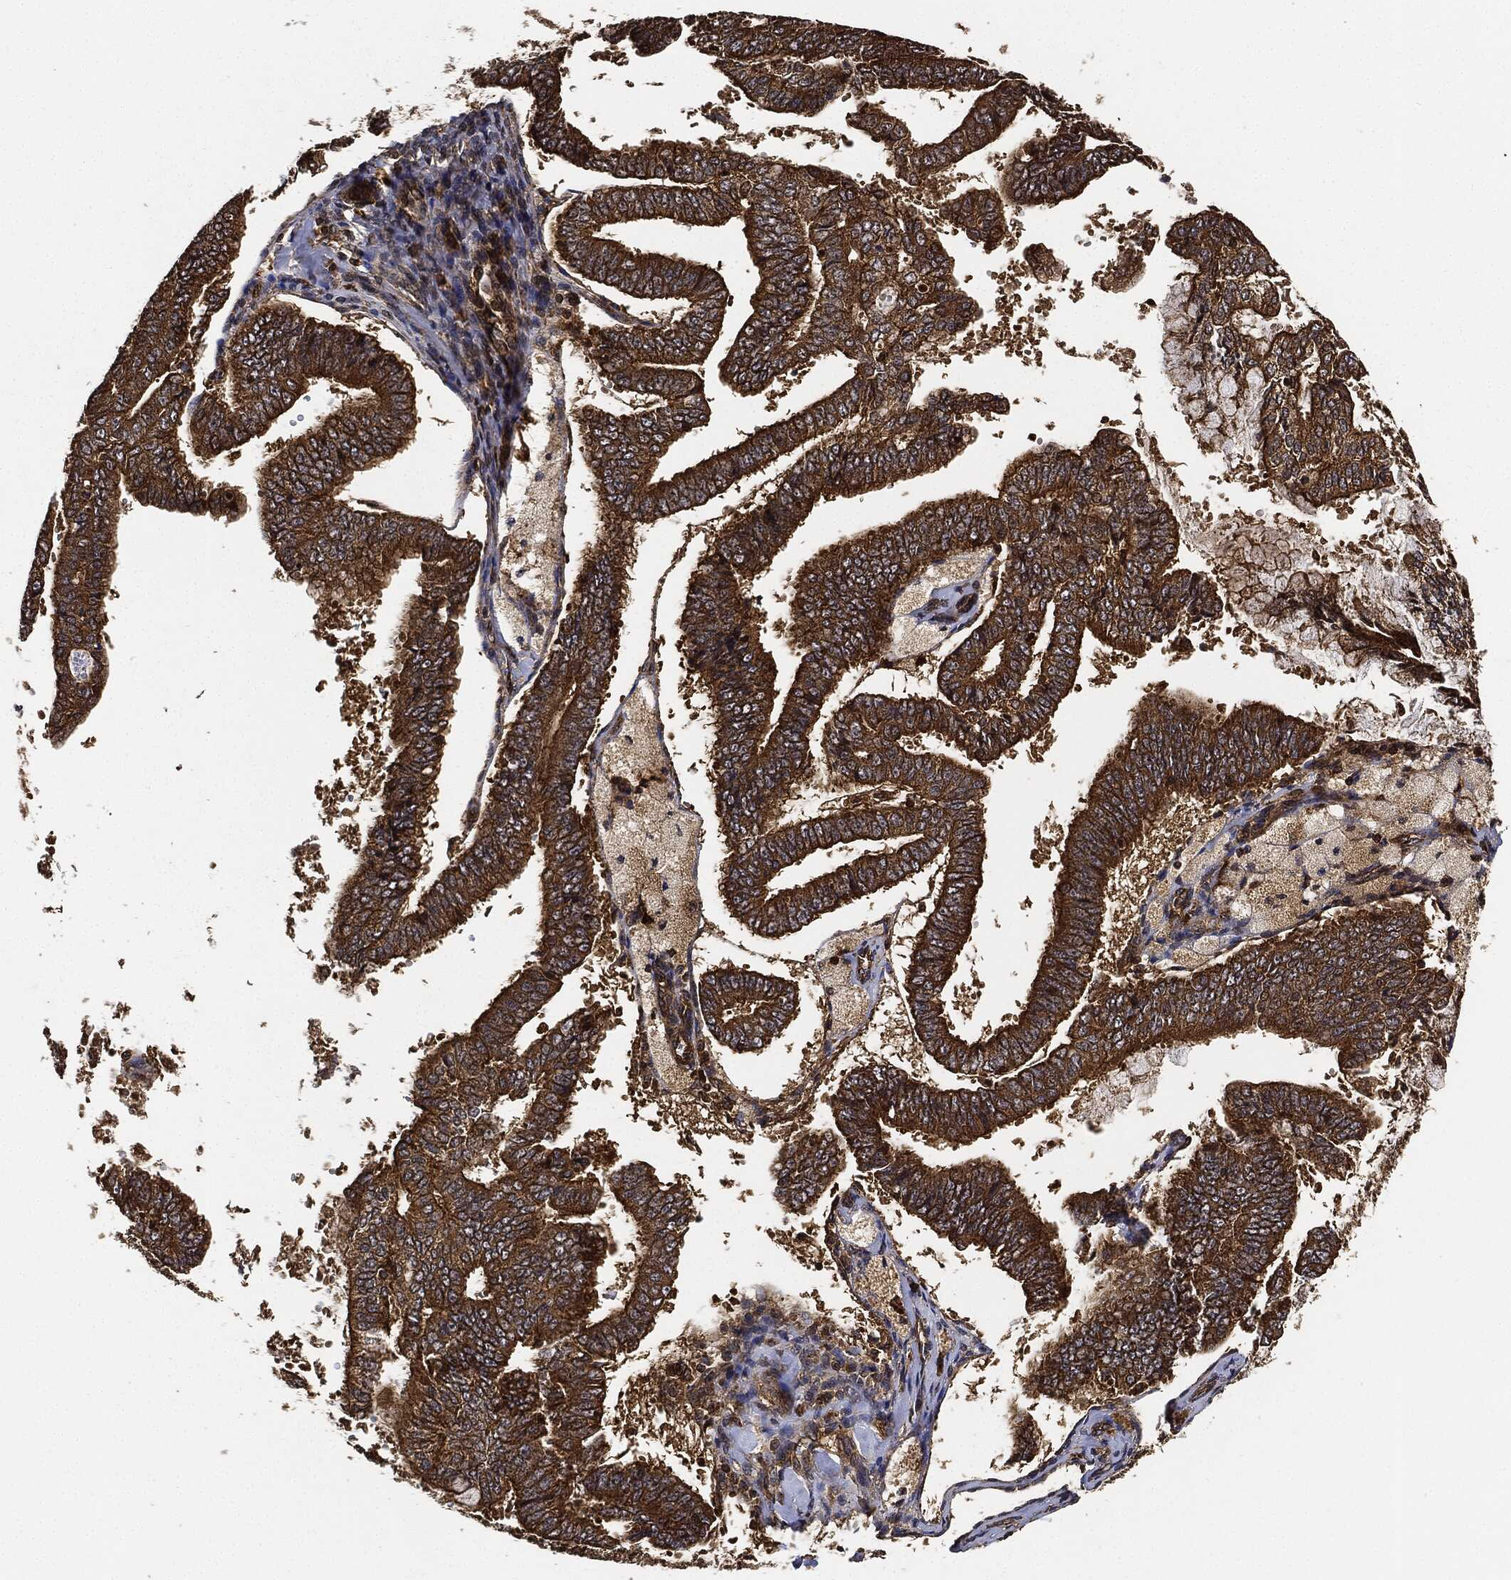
{"staining": {"intensity": "strong", "quantity": ">75%", "location": "cytoplasmic/membranous"}, "tissue": "endometrial cancer", "cell_type": "Tumor cells", "image_type": "cancer", "snomed": [{"axis": "morphology", "description": "Adenocarcinoma, NOS"}, {"axis": "topography", "description": "Endometrium"}], "caption": "Immunohistochemical staining of human endometrial cancer exhibits high levels of strong cytoplasmic/membranous protein positivity in about >75% of tumor cells. The staining was performed using DAB (3,3'-diaminobenzidine) to visualize the protein expression in brown, while the nuclei were stained in blue with hematoxylin (Magnification: 20x).", "gene": "CEP290", "patient": {"sex": "female", "age": 63}}